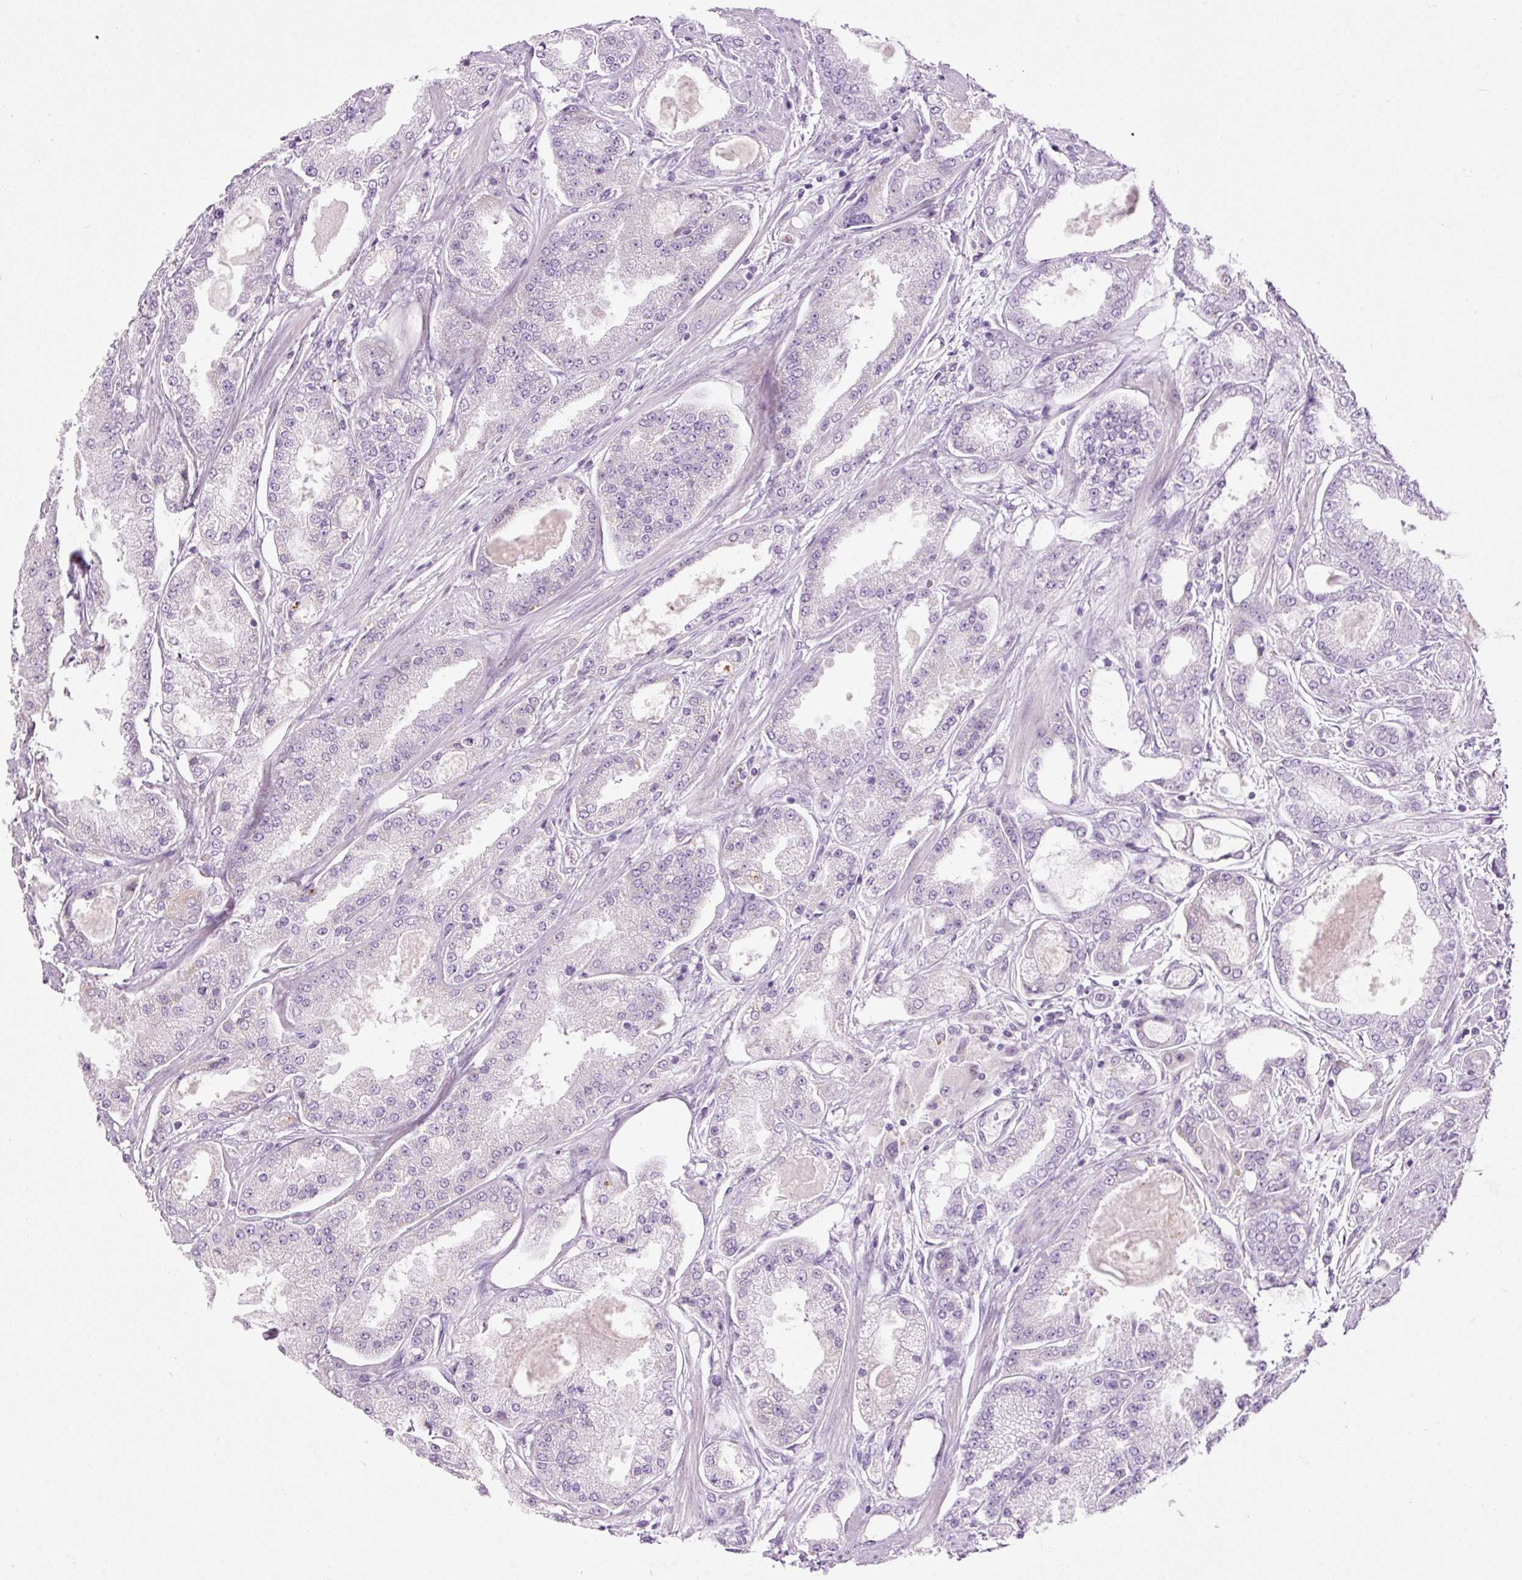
{"staining": {"intensity": "negative", "quantity": "none", "location": "none"}, "tissue": "prostate cancer", "cell_type": "Tumor cells", "image_type": "cancer", "snomed": [{"axis": "morphology", "description": "Adenocarcinoma, High grade"}, {"axis": "topography", "description": "Prostate"}], "caption": "This is an immunohistochemistry photomicrograph of human prostate cancer (high-grade adenocarcinoma). There is no expression in tumor cells.", "gene": "CARD16", "patient": {"sex": "male", "age": 69}}